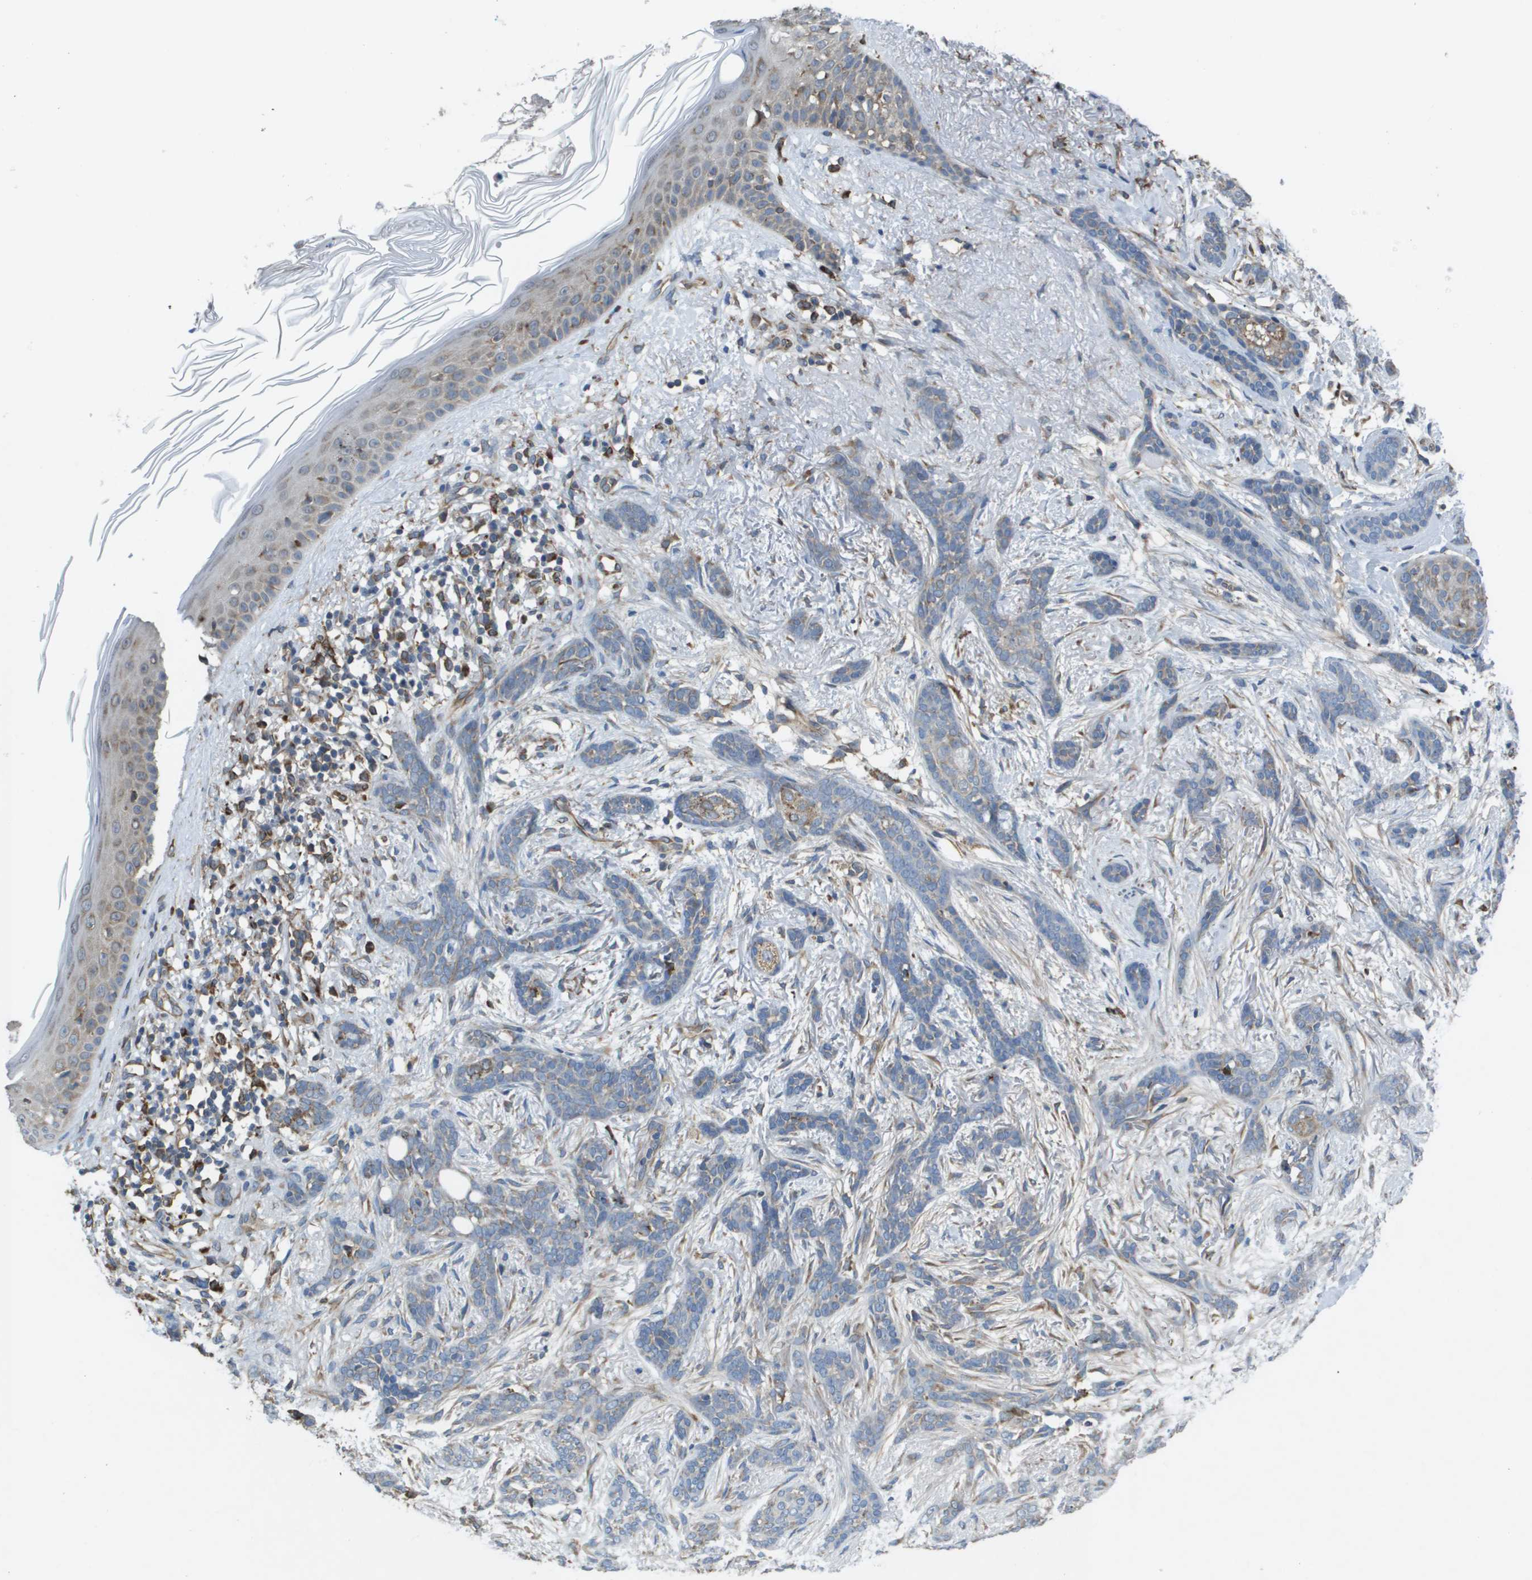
{"staining": {"intensity": "negative", "quantity": "none", "location": "none"}, "tissue": "skin cancer", "cell_type": "Tumor cells", "image_type": "cancer", "snomed": [{"axis": "morphology", "description": "Basal cell carcinoma"}, {"axis": "morphology", "description": "Adnexal tumor, benign"}, {"axis": "topography", "description": "Skin"}], "caption": "DAB immunohistochemical staining of human basal cell carcinoma (skin) demonstrates no significant positivity in tumor cells.", "gene": "CLCN2", "patient": {"sex": "female", "age": 42}}